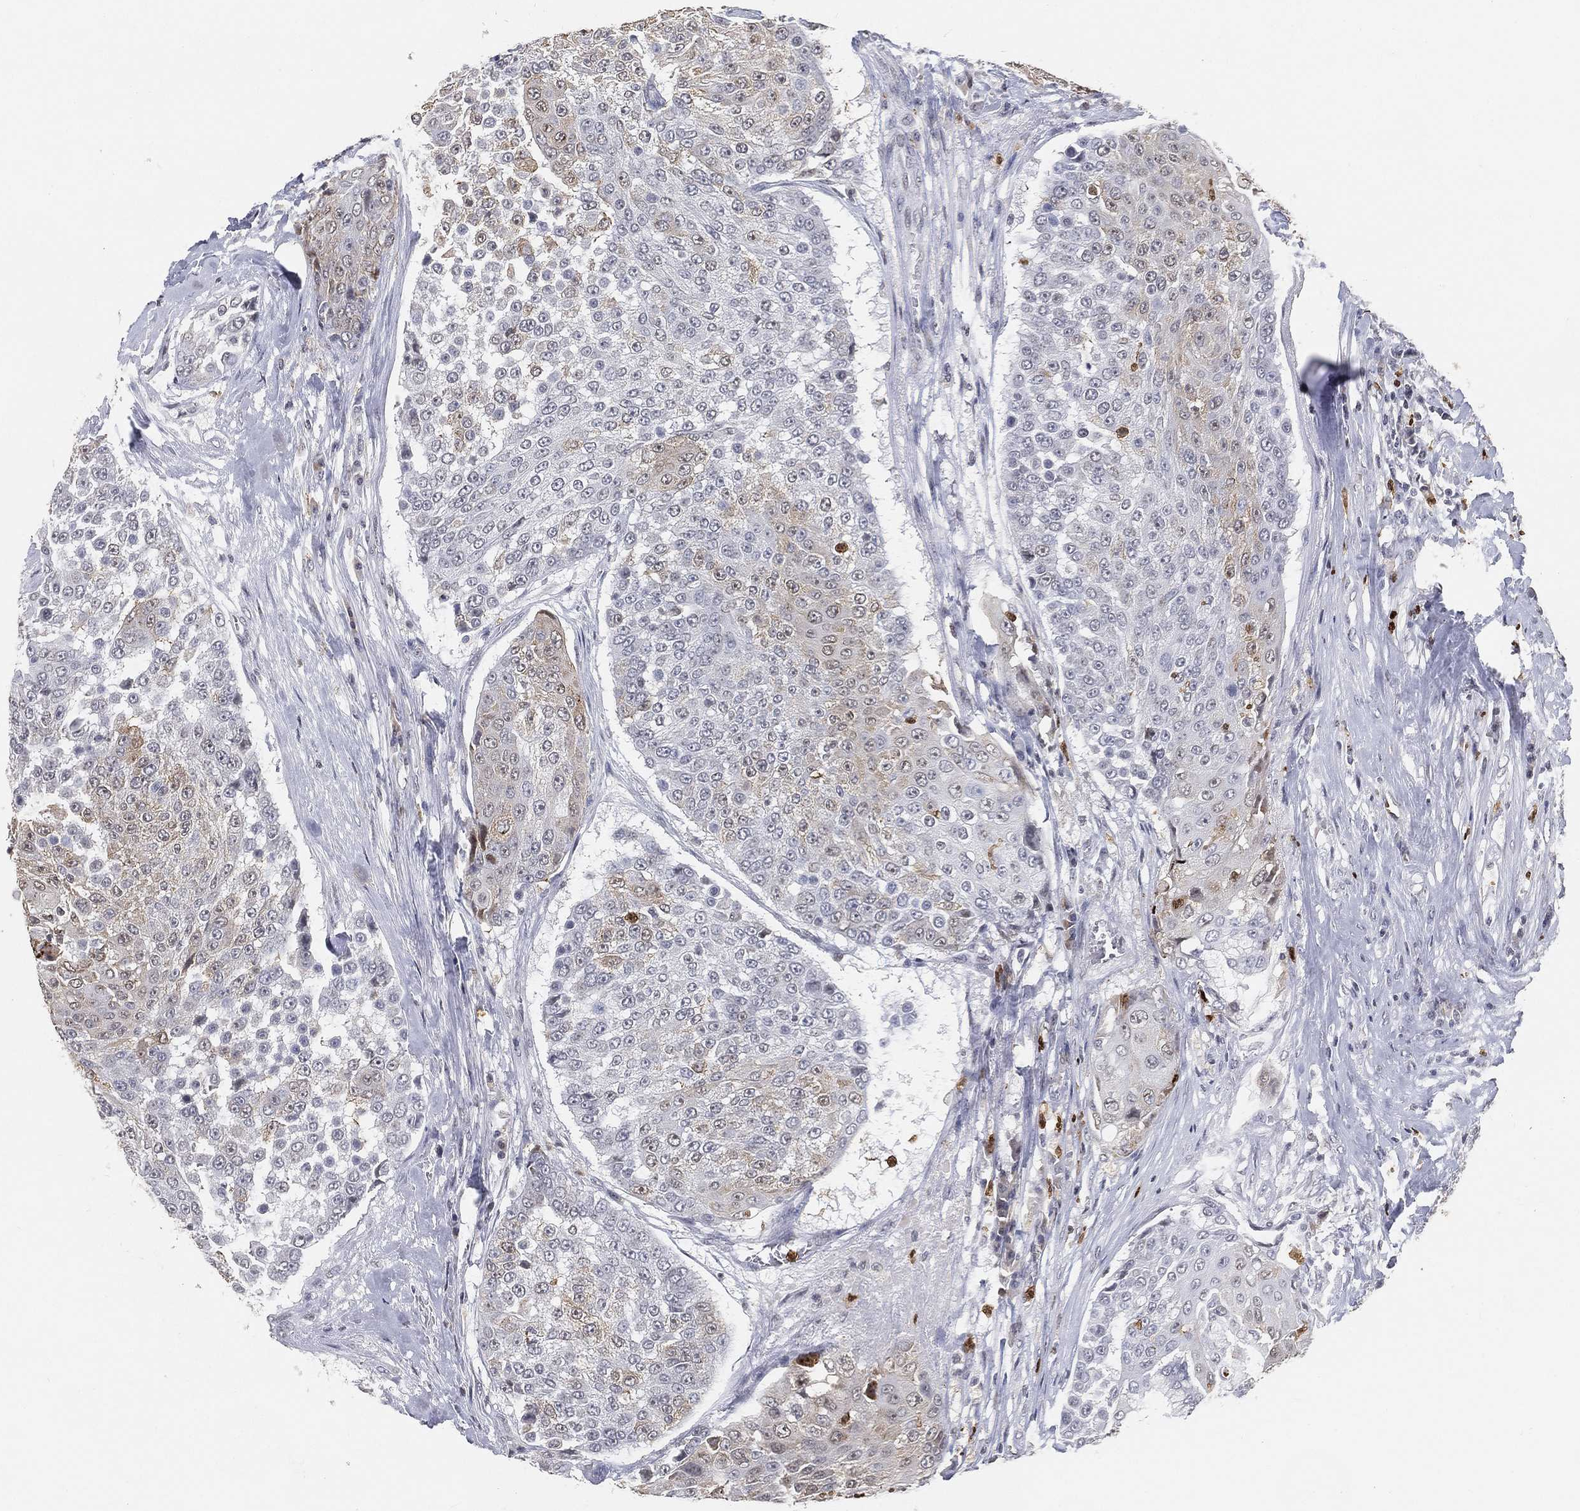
{"staining": {"intensity": "negative", "quantity": "none", "location": "none"}, "tissue": "urothelial cancer", "cell_type": "Tumor cells", "image_type": "cancer", "snomed": [{"axis": "morphology", "description": "Urothelial carcinoma, High grade"}, {"axis": "topography", "description": "Urinary bladder"}], "caption": "Immunohistochemistry image of urothelial cancer stained for a protein (brown), which shows no positivity in tumor cells.", "gene": "ARG1", "patient": {"sex": "female", "age": 63}}